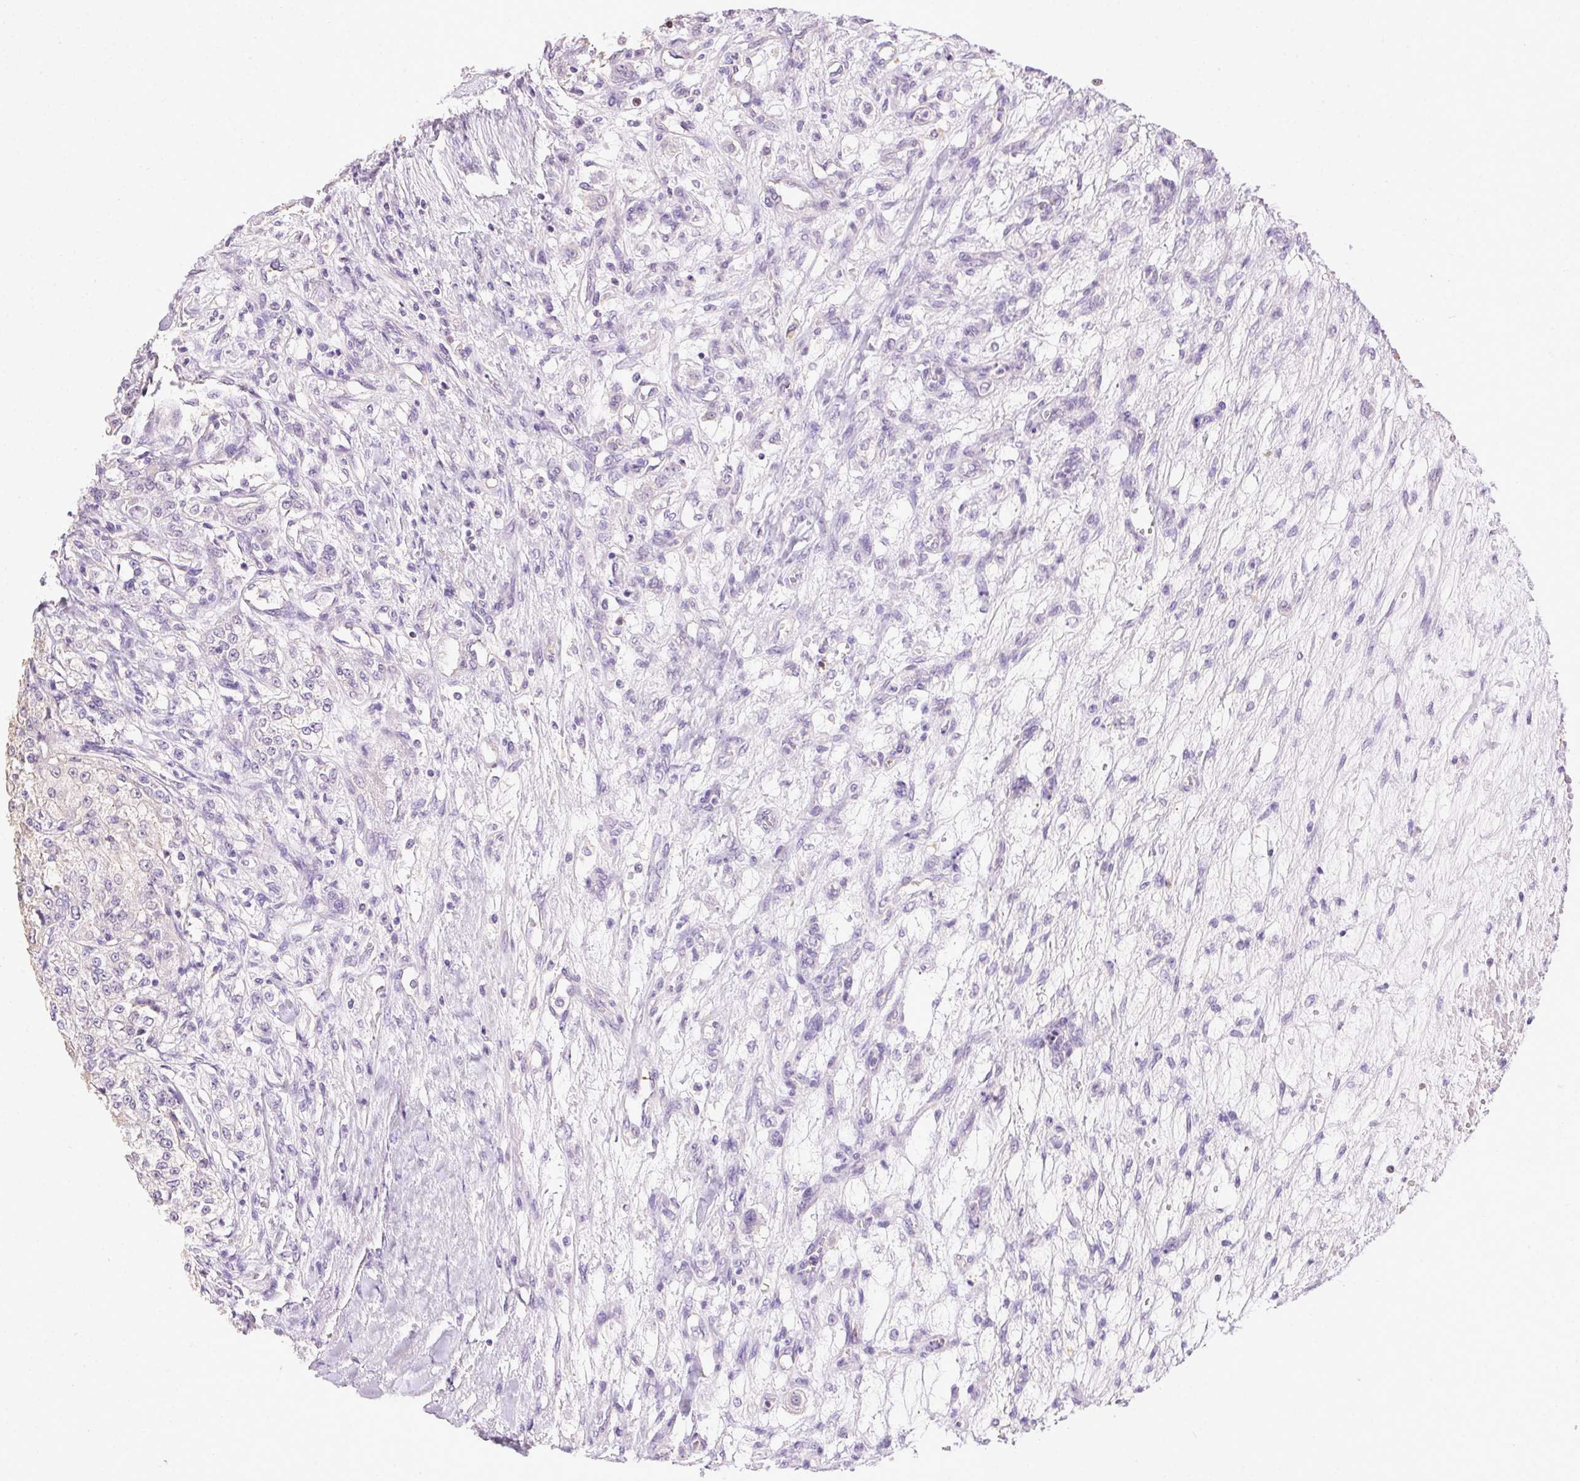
{"staining": {"intensity": "negative", "quantity": "none", "location": "none"}, "tissue": "renal cancer", "cell_type": "Tumor cells", "image_type": "cancer", "snomed": [{"axis": "morphology", "description": "Adenocarcinoma, NOS"}, {"axis": "topography", "description": "Kidney"}], "caption": "Tumor cells are negative for protein expression in human renal cancer.", "gene": "SYCE2", "patient": {"sex": "female", "age": 63}}